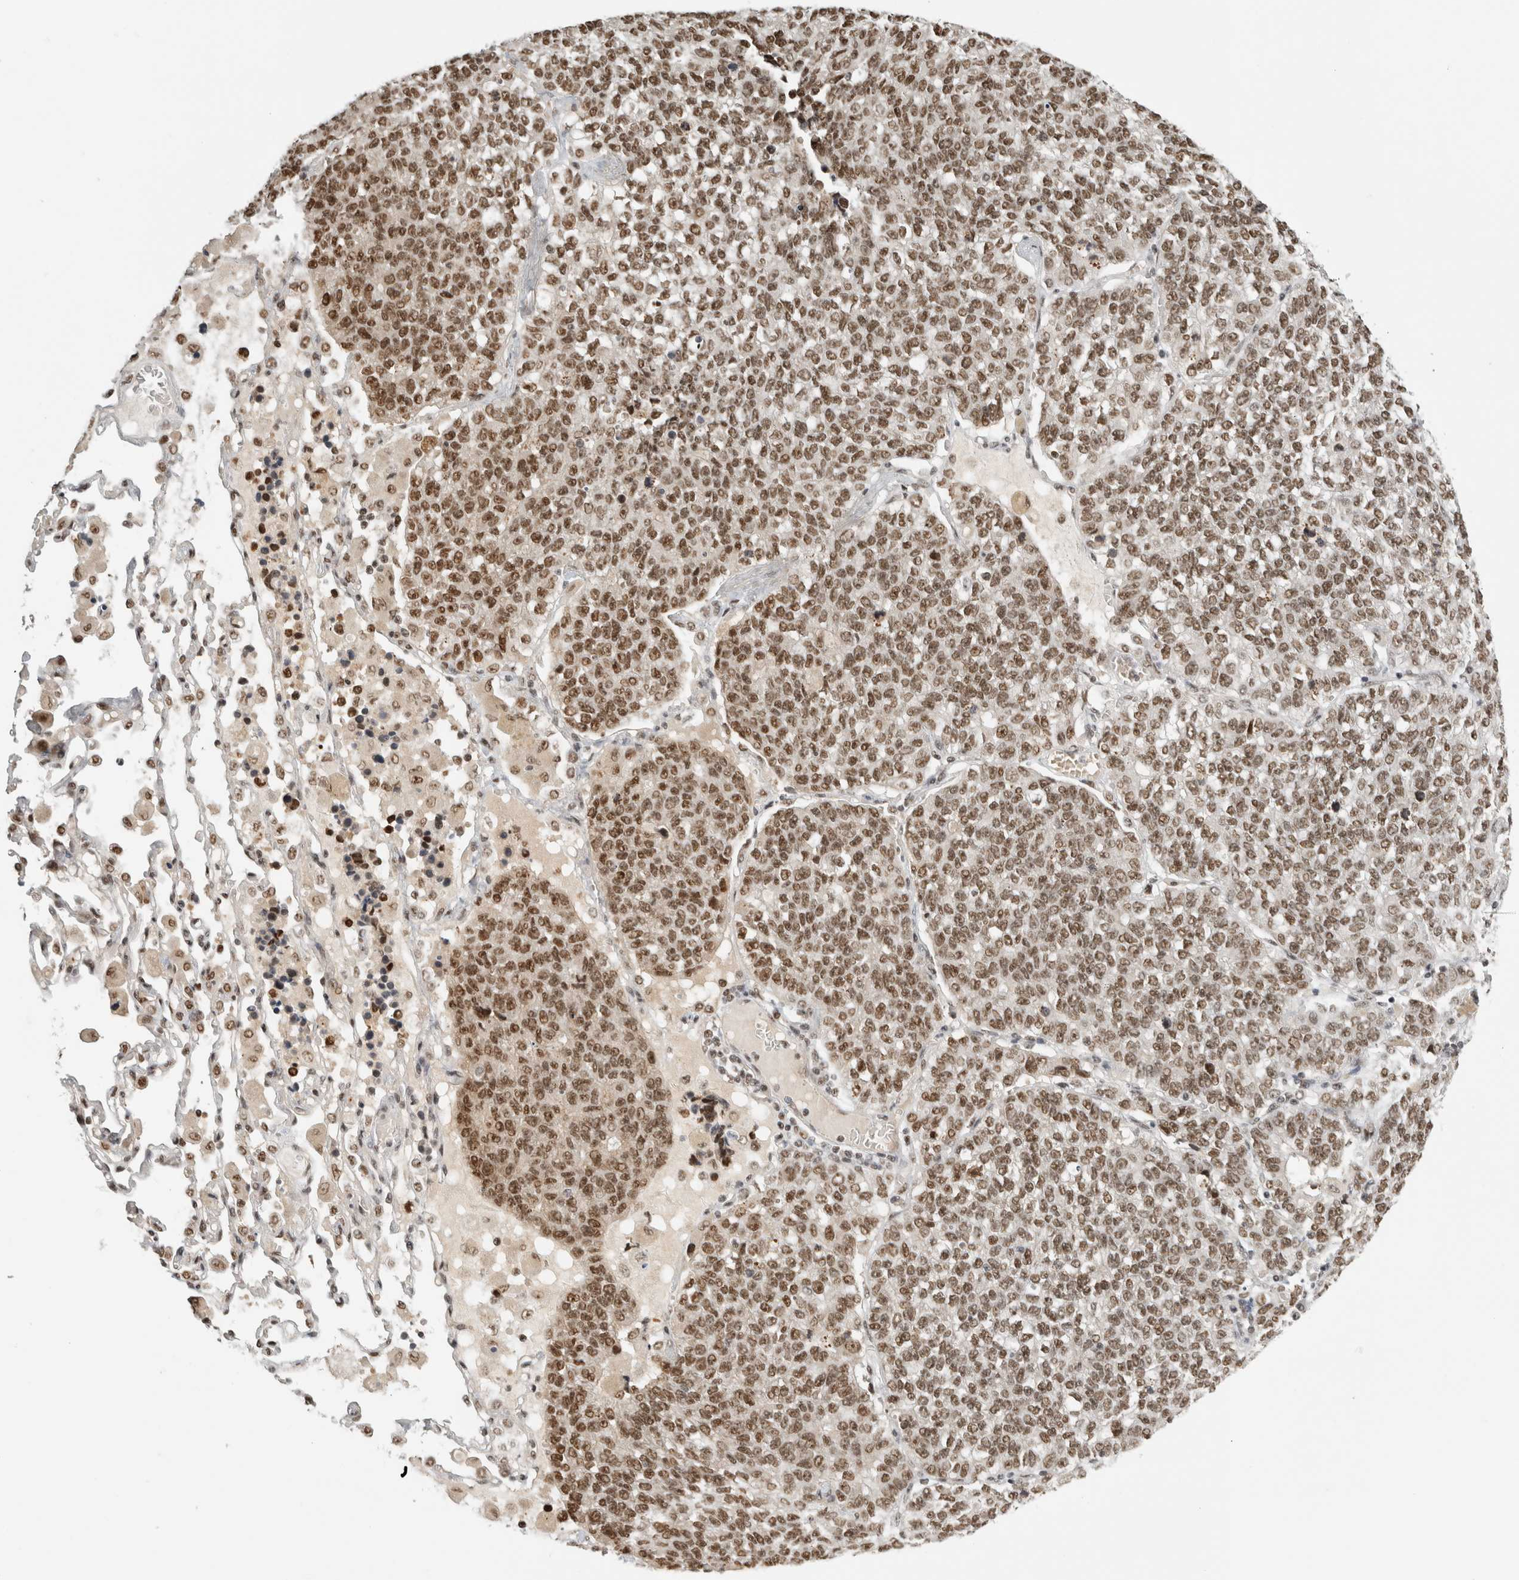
{"staining": {"intensity": "moderate", "quantity": ">75%", "location": "nuclear"}, "tissue": "lung cancer", "cell_type": "Tumor cells", "image_type": "cancer", "snomed": [{"axis": "morphology", "description": "Adenocarcinoma, NOS"}, {"axis": "topography", "description": "Lung"}], "caption": "Moderate nuclear positivity for a protein is appreciated in about >75% of tumor cells of adenocarcinoma (lung) using IHC.", "gene": "EBNA1BP2", "patient": {"sex": "male", "age": 49}}